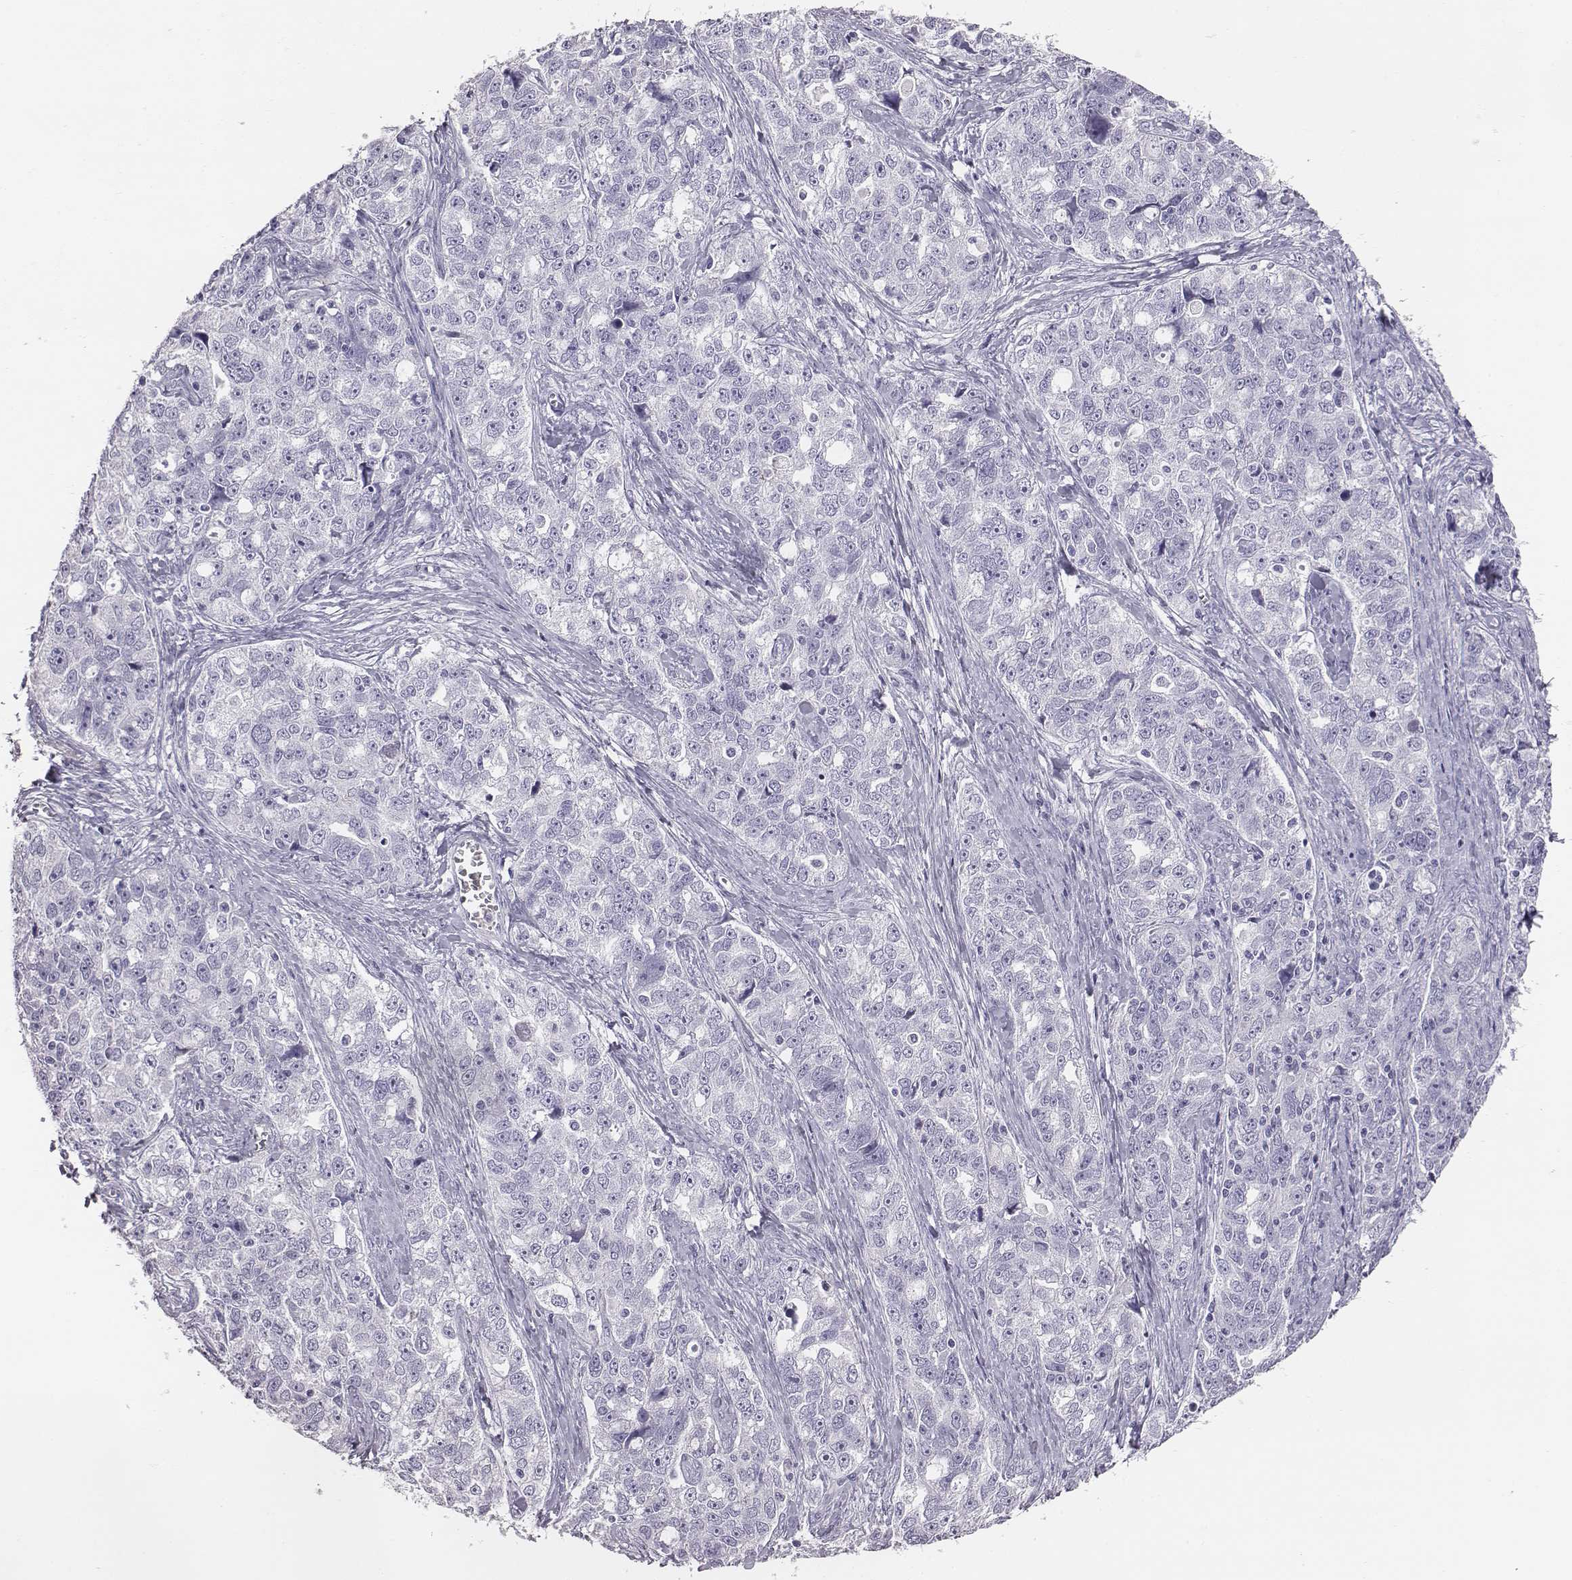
{"staining": {"intensity": "negative", "quantity": "none", "location": "none"}, "tissue": "ovarian cancer", "cell_type": "Tumor cells", "image_type": "cancer", "snomed": [{"axis": "morphology", "description": "Cystadenocarcinoma, serous, NOS"}, {"axis": "topography", "description": "Ovary"}], "caption": "Histopathology image shows no protein expression in tumor cells of ovarian serous cystadenocarcinoma tissue.", "gene": "ACOD1", "patient": {"sex": "female", "age": 51}}